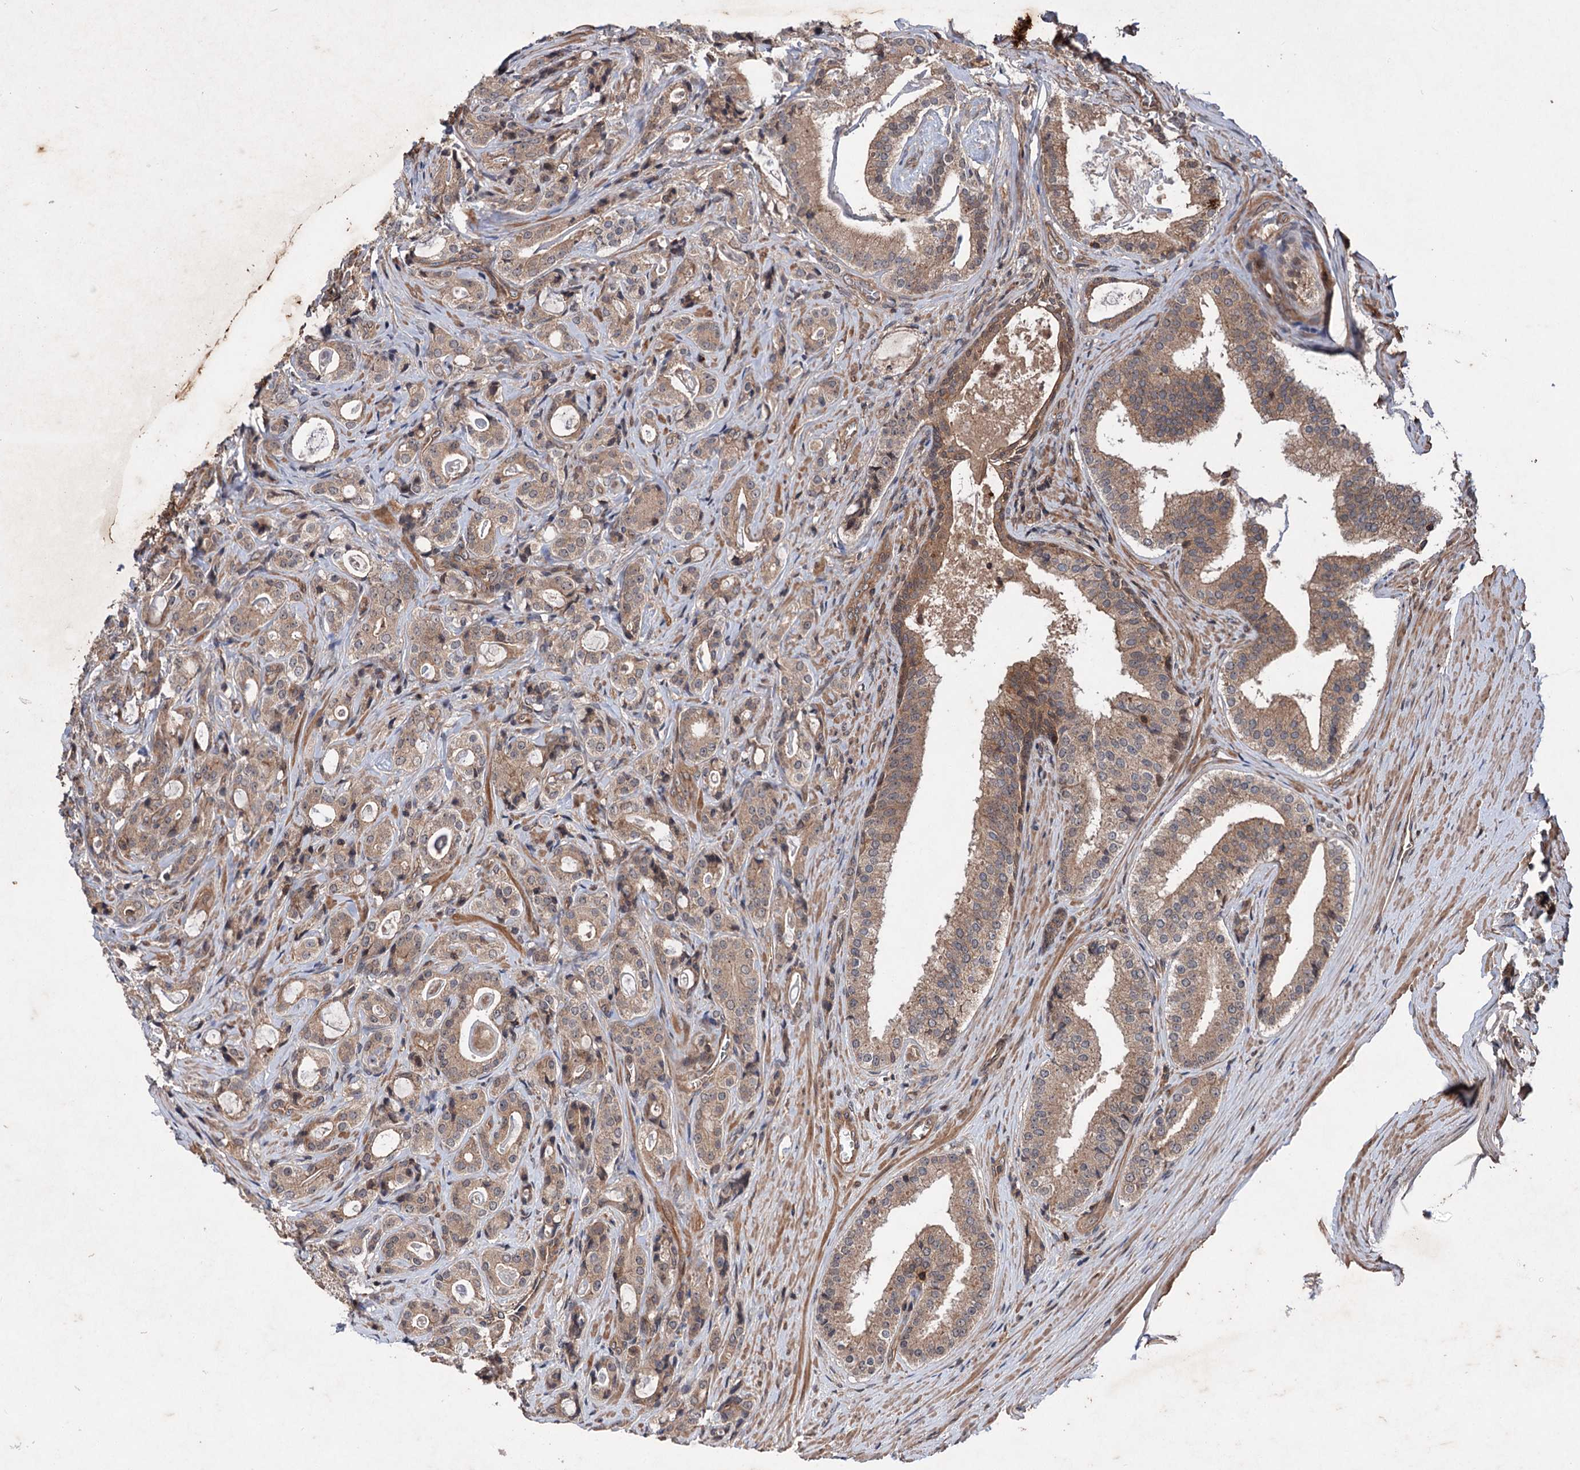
{"staining": {"intensity": "moderate", "quantity": ">75%", "location": "cytoplasmic/membranous"}, "tissue": "prostate cancer", "cell_type": "Tumor cells", "image_type": "cancer", "snomed": [{"axis": "morphology", "description": "Adenocarcinoma, High grade"}, {"axis": "topography", "description": "Prostate"}], "caption": "Tumor cells demonstrate moderate cytoplasmic/membranous staining in approximately >75% of cells in prostate cancer.", "gene": "ADK", "patient": {"sex": "male", "age": 63}}